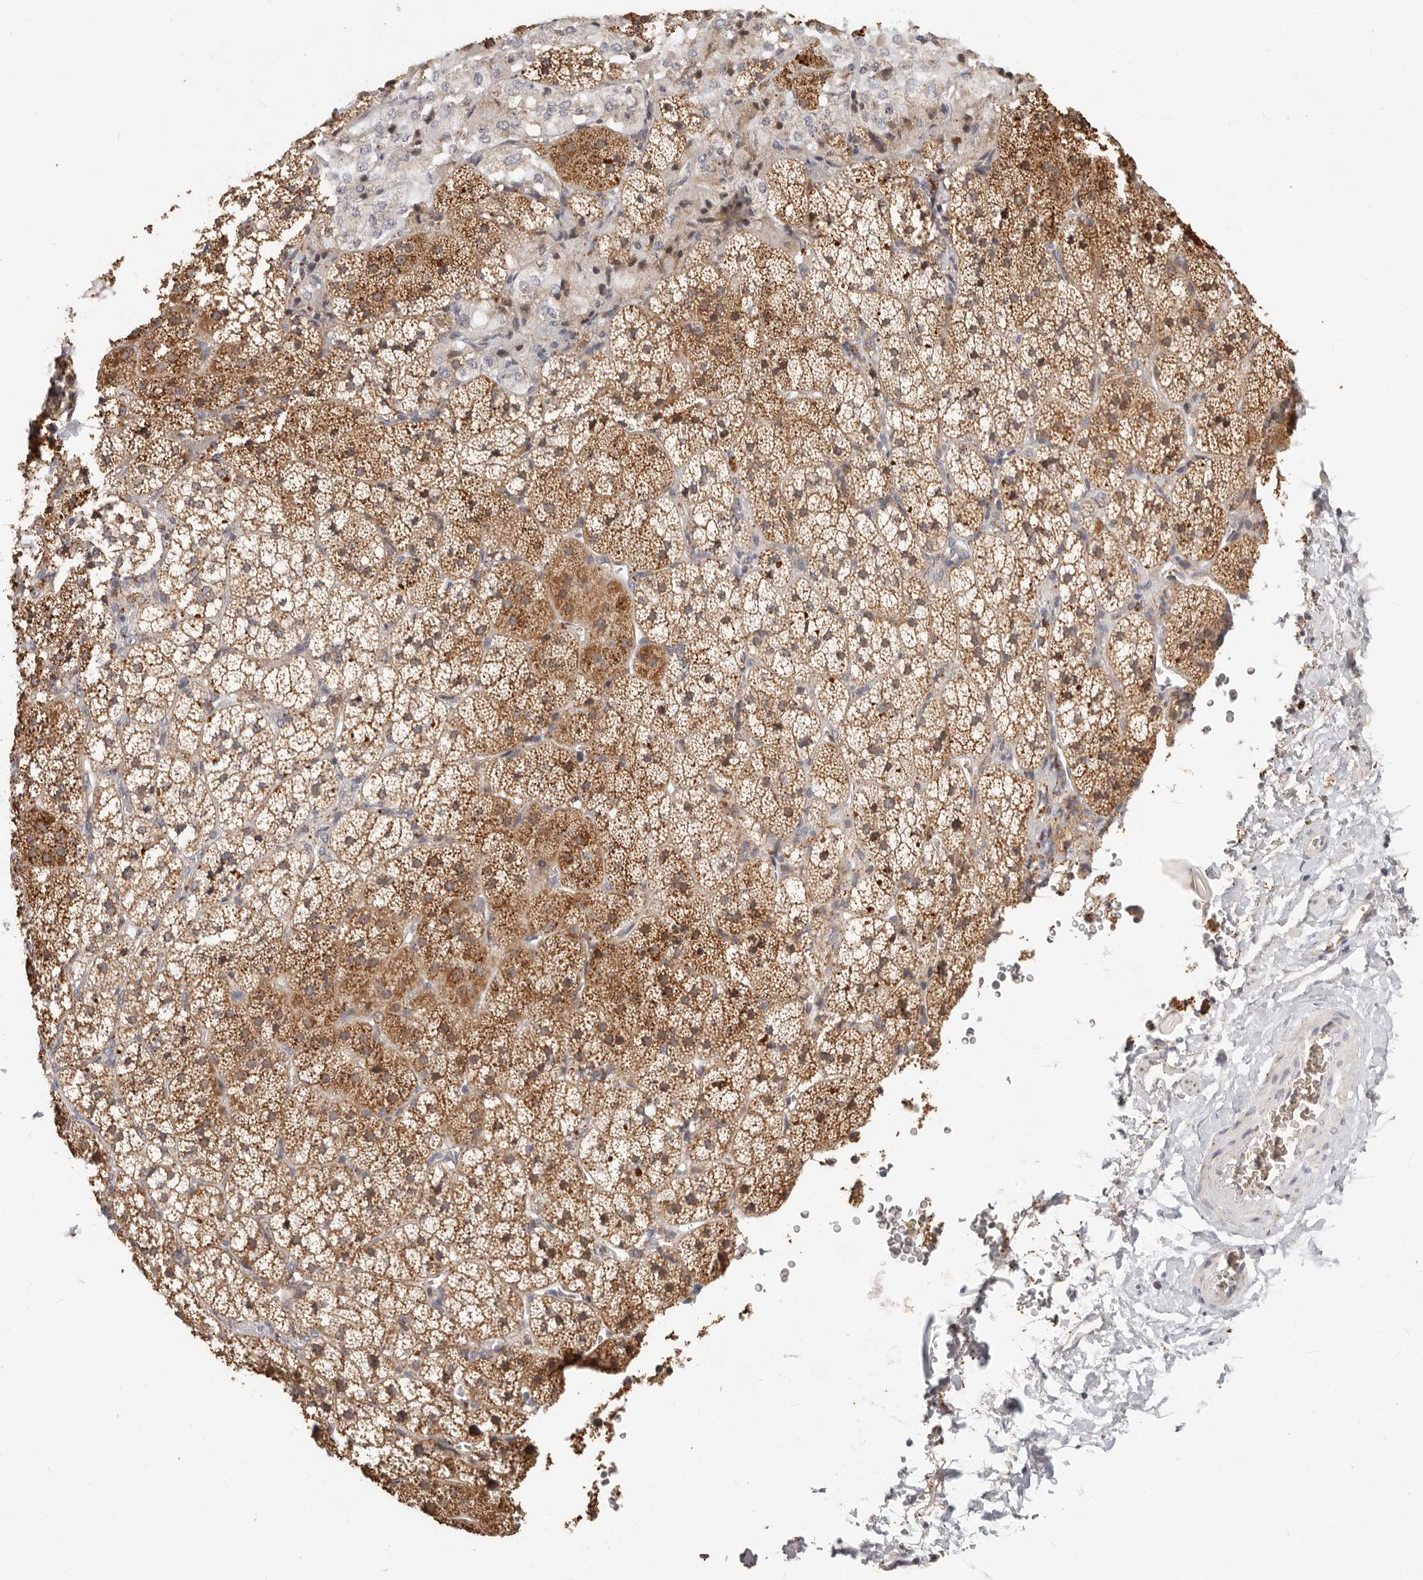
{"staining": {"intensity": "moderate", "quantity": ">75%", "location": "cytoplasmic/membranous"}, "tissue": "adrenal gland", "cell_type": "Glandular cells", "image_type": "normal", "snomed": [{"axis": "morphology", "description": "Normal tissue, NOS"}, {"axis": "topography", "description": "Adrenal gland"}], "caption": "Immunohistochemistry (IHC) histopathology image of benign adrenal gland: adrenal gland stained using immunohistochemistry (IHC) demonstrates medium levels of moderate protein expression localized specifically in the cytoplasmic/membranous of glandular cells, appearing as a cytoplasmic/membranous brown color.", "gene": "ZRANB1", "patient": {"sex": "female", "age": 44}}